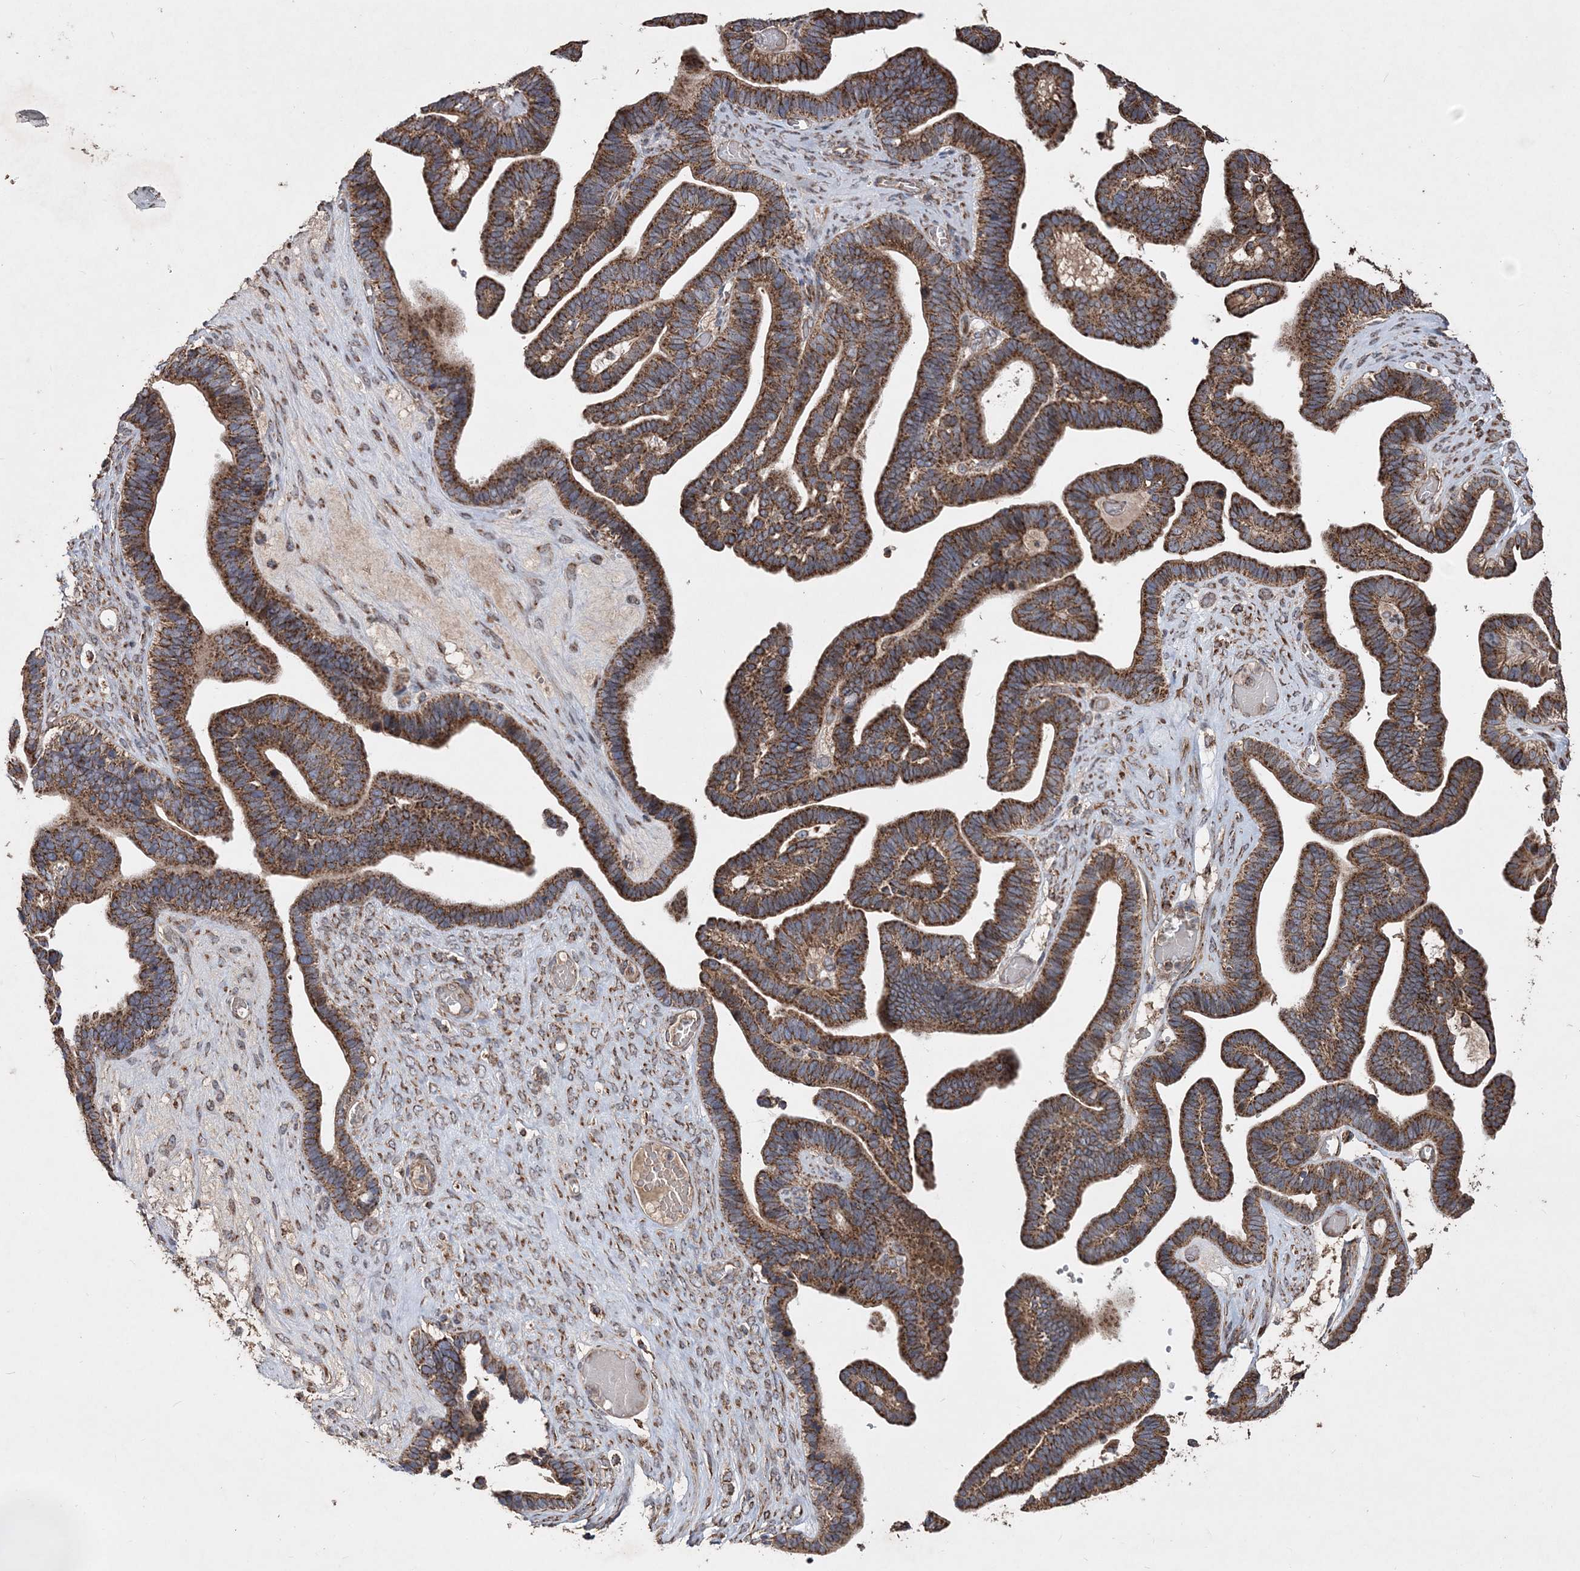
{"staining": {"intensity": "strong", "quantity": ">75%", "location": "cytoplasmic/membranous"}, "tissue": "ovarian cancer", "cell_type": "Tumor cells", "image_type": "cancer", "snomed": [{"axis": "morphology", "description": "Cystadenocarcinoma, serous, NOS"}, {"axis": "topography", "description": "Ovary"}], "caption": "High-power microscopy captured an IHC photomicrograph of ovarian cancer, revealing strong cytoplasmic/membranous staining in approximately >75% of tumor cells. The staining is performed using DAB (3,3'-diaminobenzidine) brown chromogen to label protein expression. The nuclei are counter-stained blue using hematoxylin.", "gene": "POC5", "patient": {"sex": "female", "age": 56}}